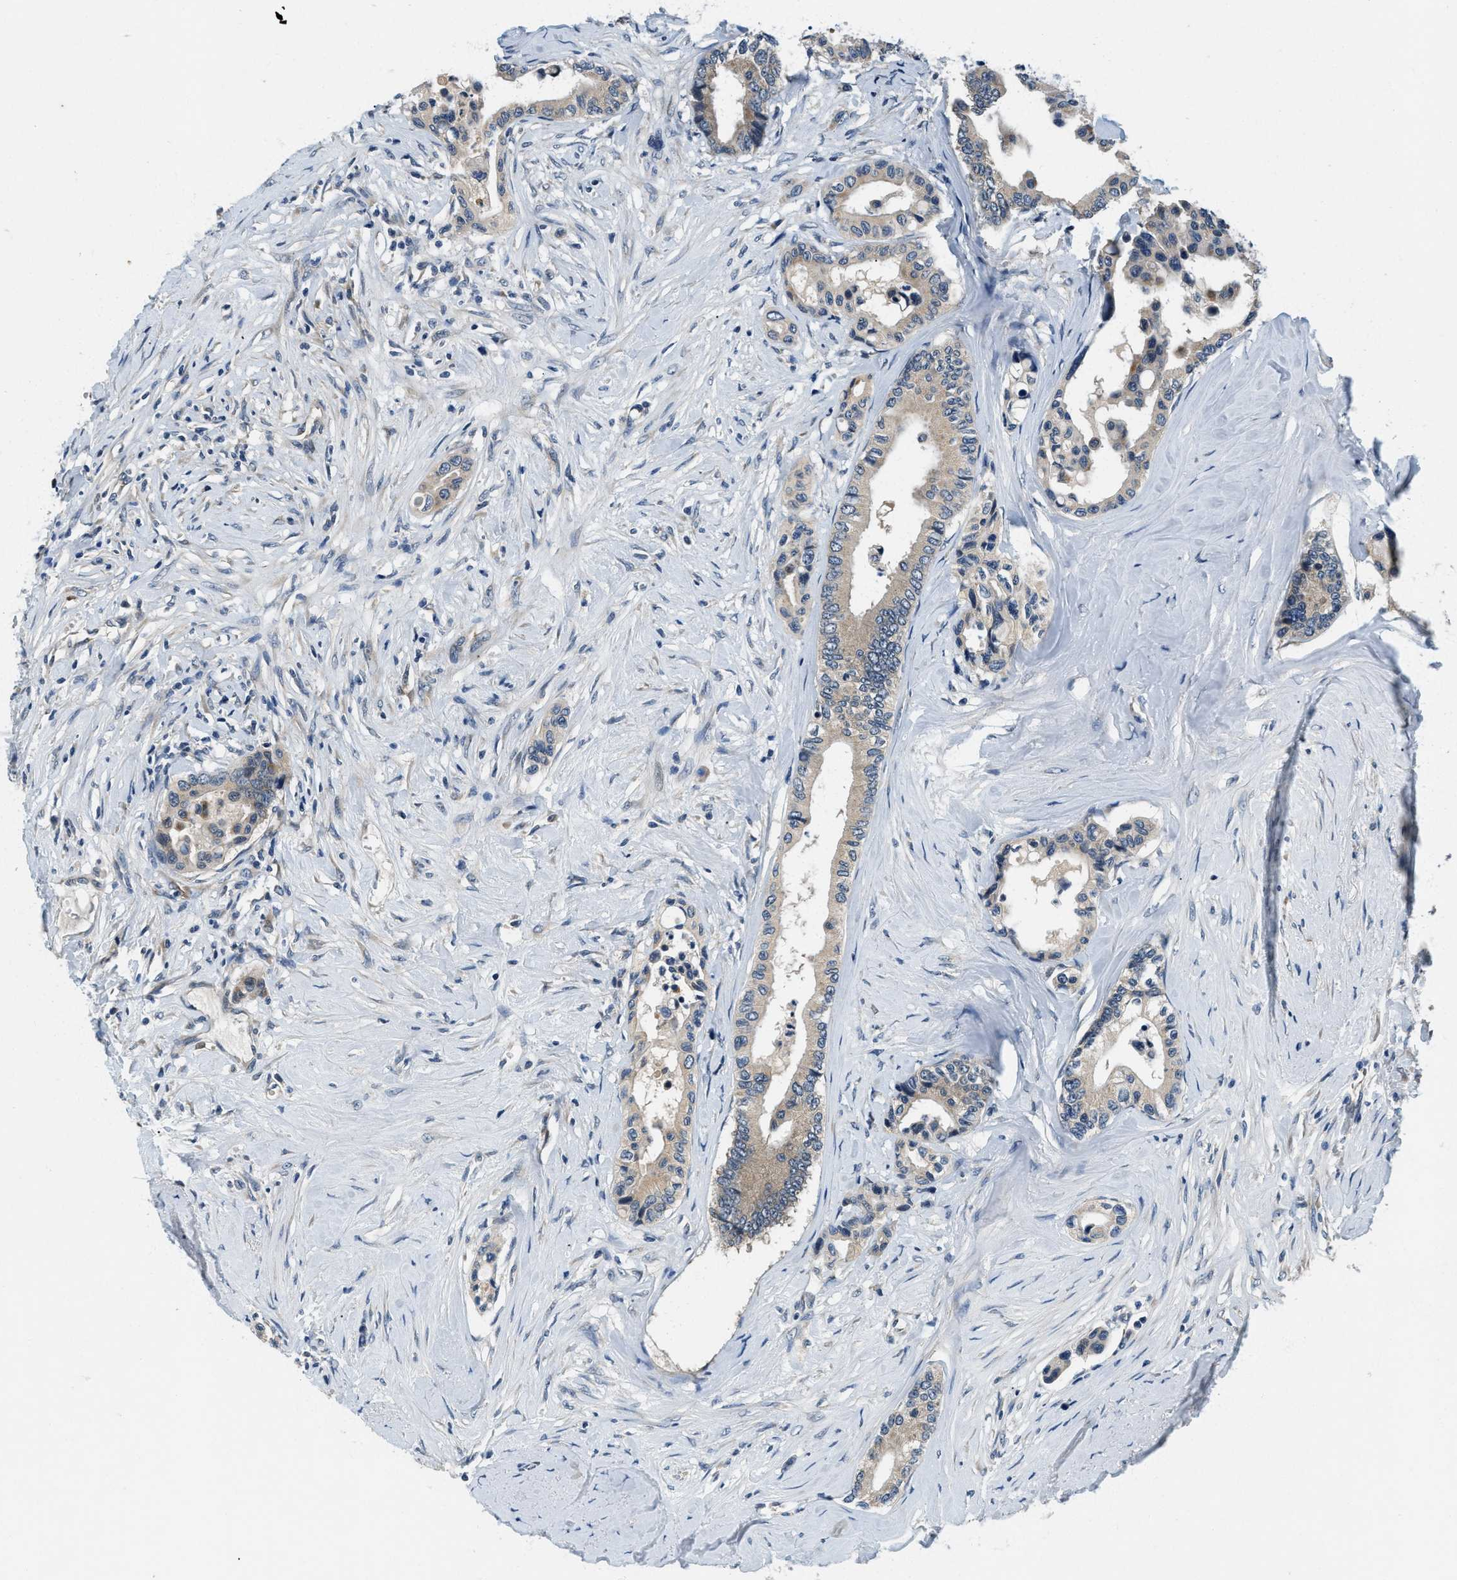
{"staining": {"intensity": "weak", "quantity": ">75%", "location": "cytoplasmic/membranous"}, "tissue": "colorectal cancer", "cell_type": "Tumor cells", "image_type": "cancer", "snomed": [{"axis": "morphology", "description": "Normal tissue, NOS"}, {"axis": "morphology", "description": "Adenocarcinoma, NOS"}, {"axis": "topography", "description": "Colon"}], "caption": "Tumor cells show low levels of weak cytoplasmic/membranous positivity in approximately >75% of cells in adenocarcinoma (colorectal).", "gene": "YAE1", "patient": {"sex": "male", "age": 82}}